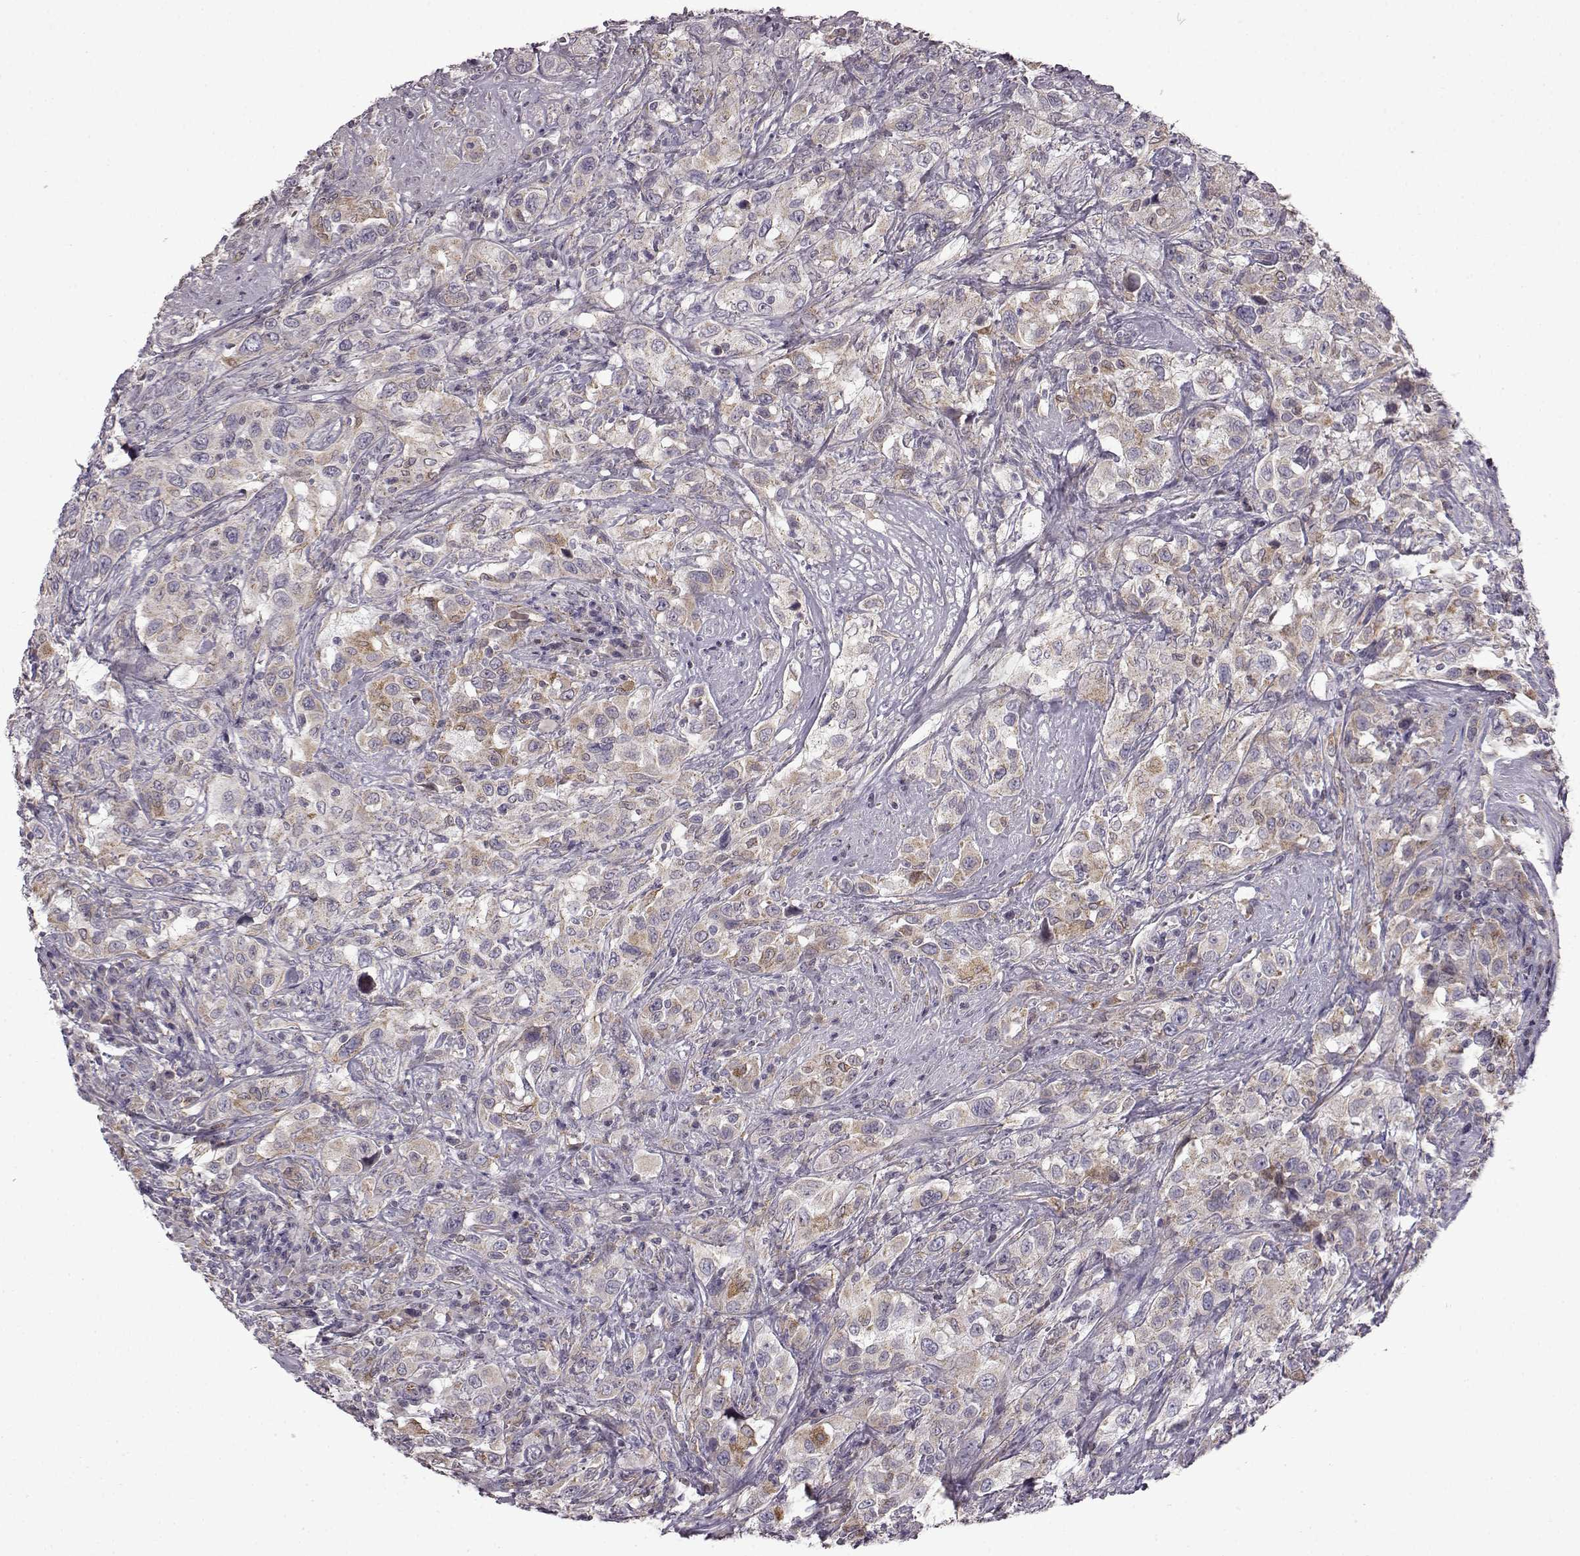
{"staining": {"intensity": "weak", "quantity": ">75%", "location": "cytoplasmic/membranous"}, "tissue": "urothelial cancer", "cell_type": "Tumor cells", "image_type": "cancer", "snomed": [{"axis": "morphology", "description": "Urothelial carcinoma, NOS"}, {"axis": "morphology", "description": "Urothelial carcinoma, High grade"}, {"axis": "topography", "description": "Urinary bladder"}], "caption": "Brown immunohistochemical staining in transitional cell carcinoma displays weak cytoplasmic/membranous staining in about >75% of tumor cells.", "gene": "B3GNT6", "patient": {"sex": "female", "age": 64}}